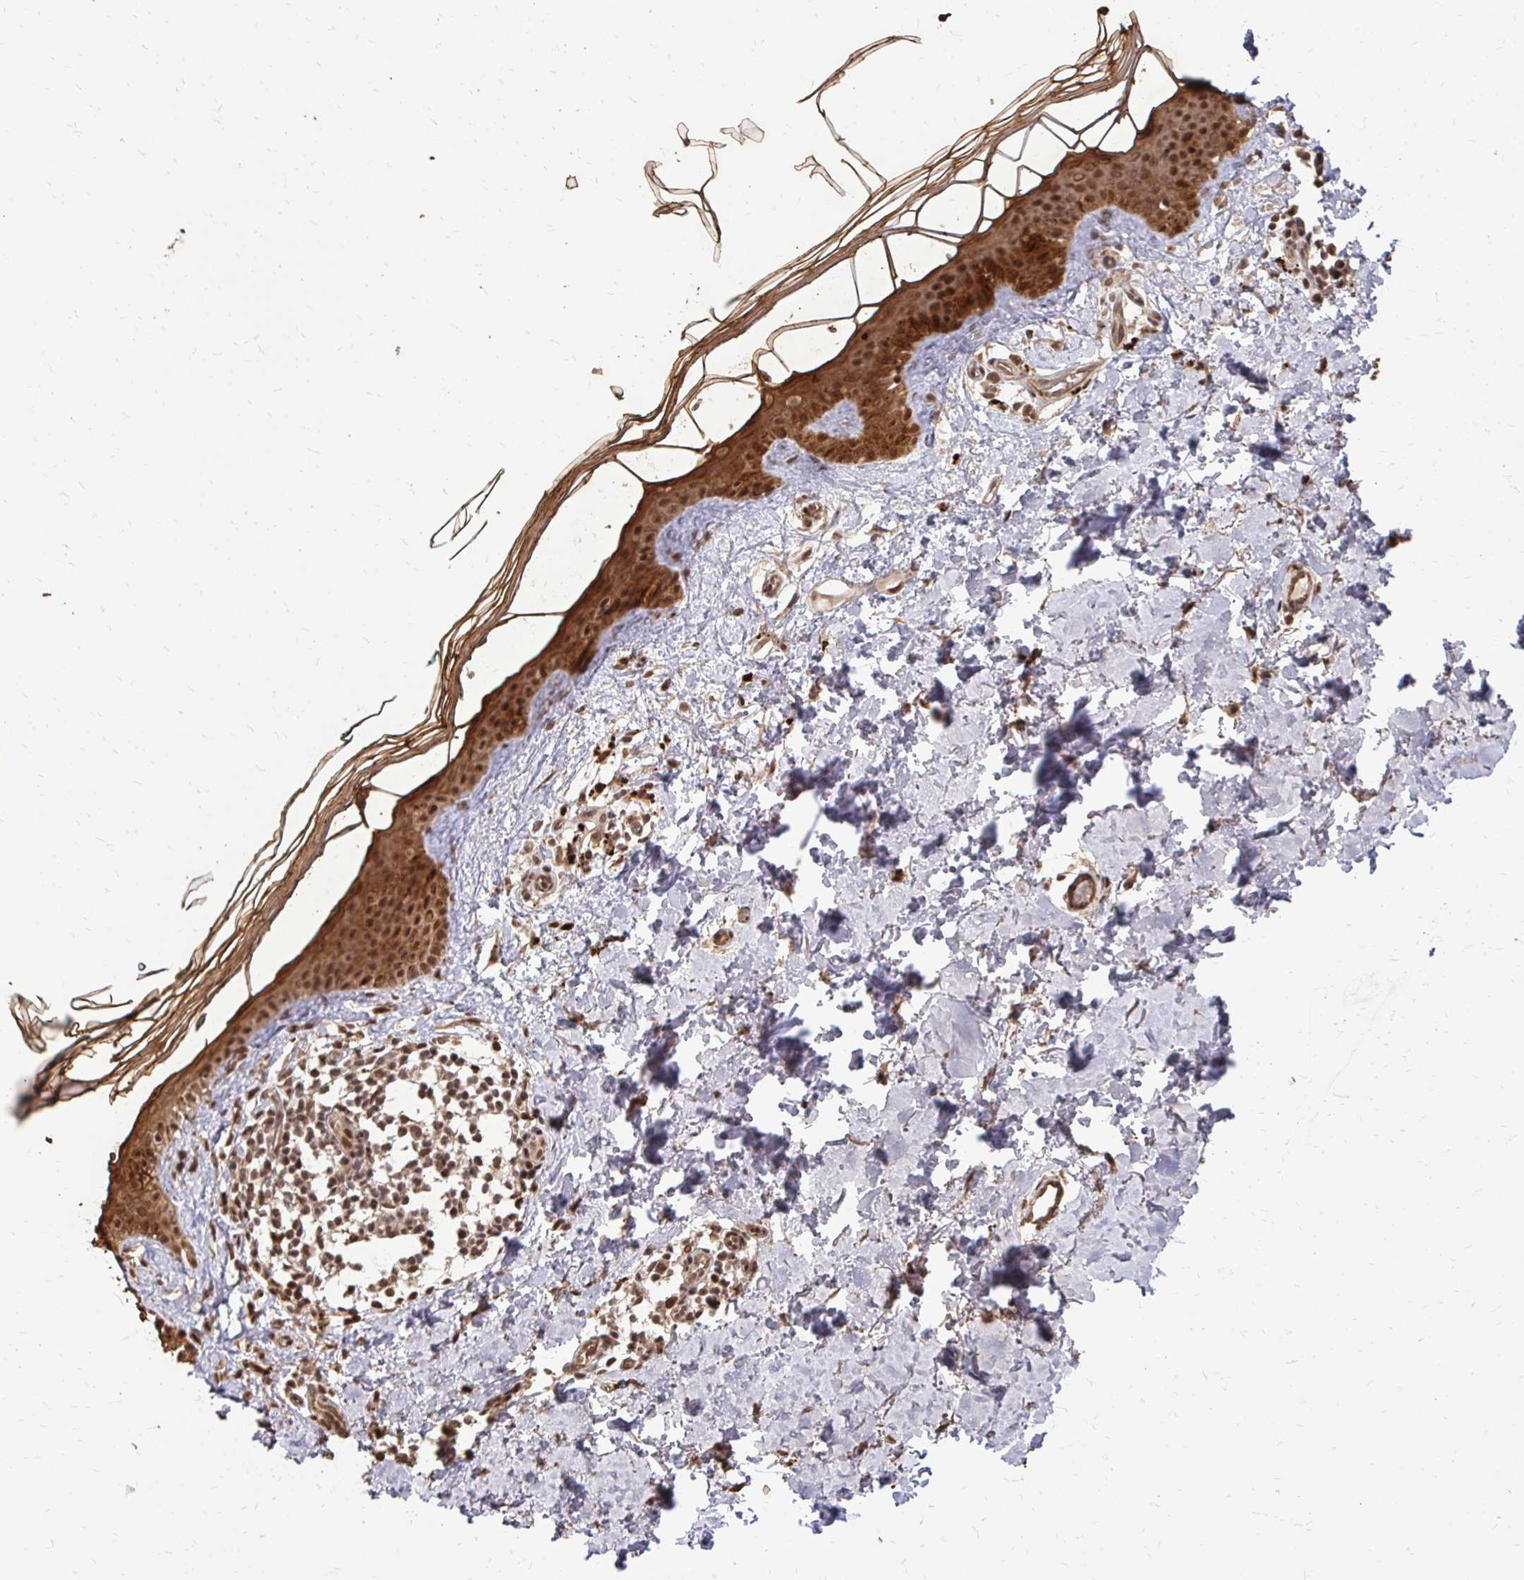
{"staining": {"intensity": "moderate", "quantity": ">75%", "location": "cytoplasmic/membranous,nuclear"}, "tissue": "skin", "cell_type": "Fibroblasts", "image_type": "normal", "snomed": [{"axis": "morphology", "description": "Normal tissue, NOS"}, {"axis": "topography", "description": "Skin"}, {"axis": "topography", "description": "Peripheral nerve tissue"}], "caption": "Protein staining of unremarkable skin shows moderate cytoplasmic/membranous,nuclear positivity in about >75% of fibroblasts.", "gene": "SS18", "patient": {"sex": "female", "age": 45}}